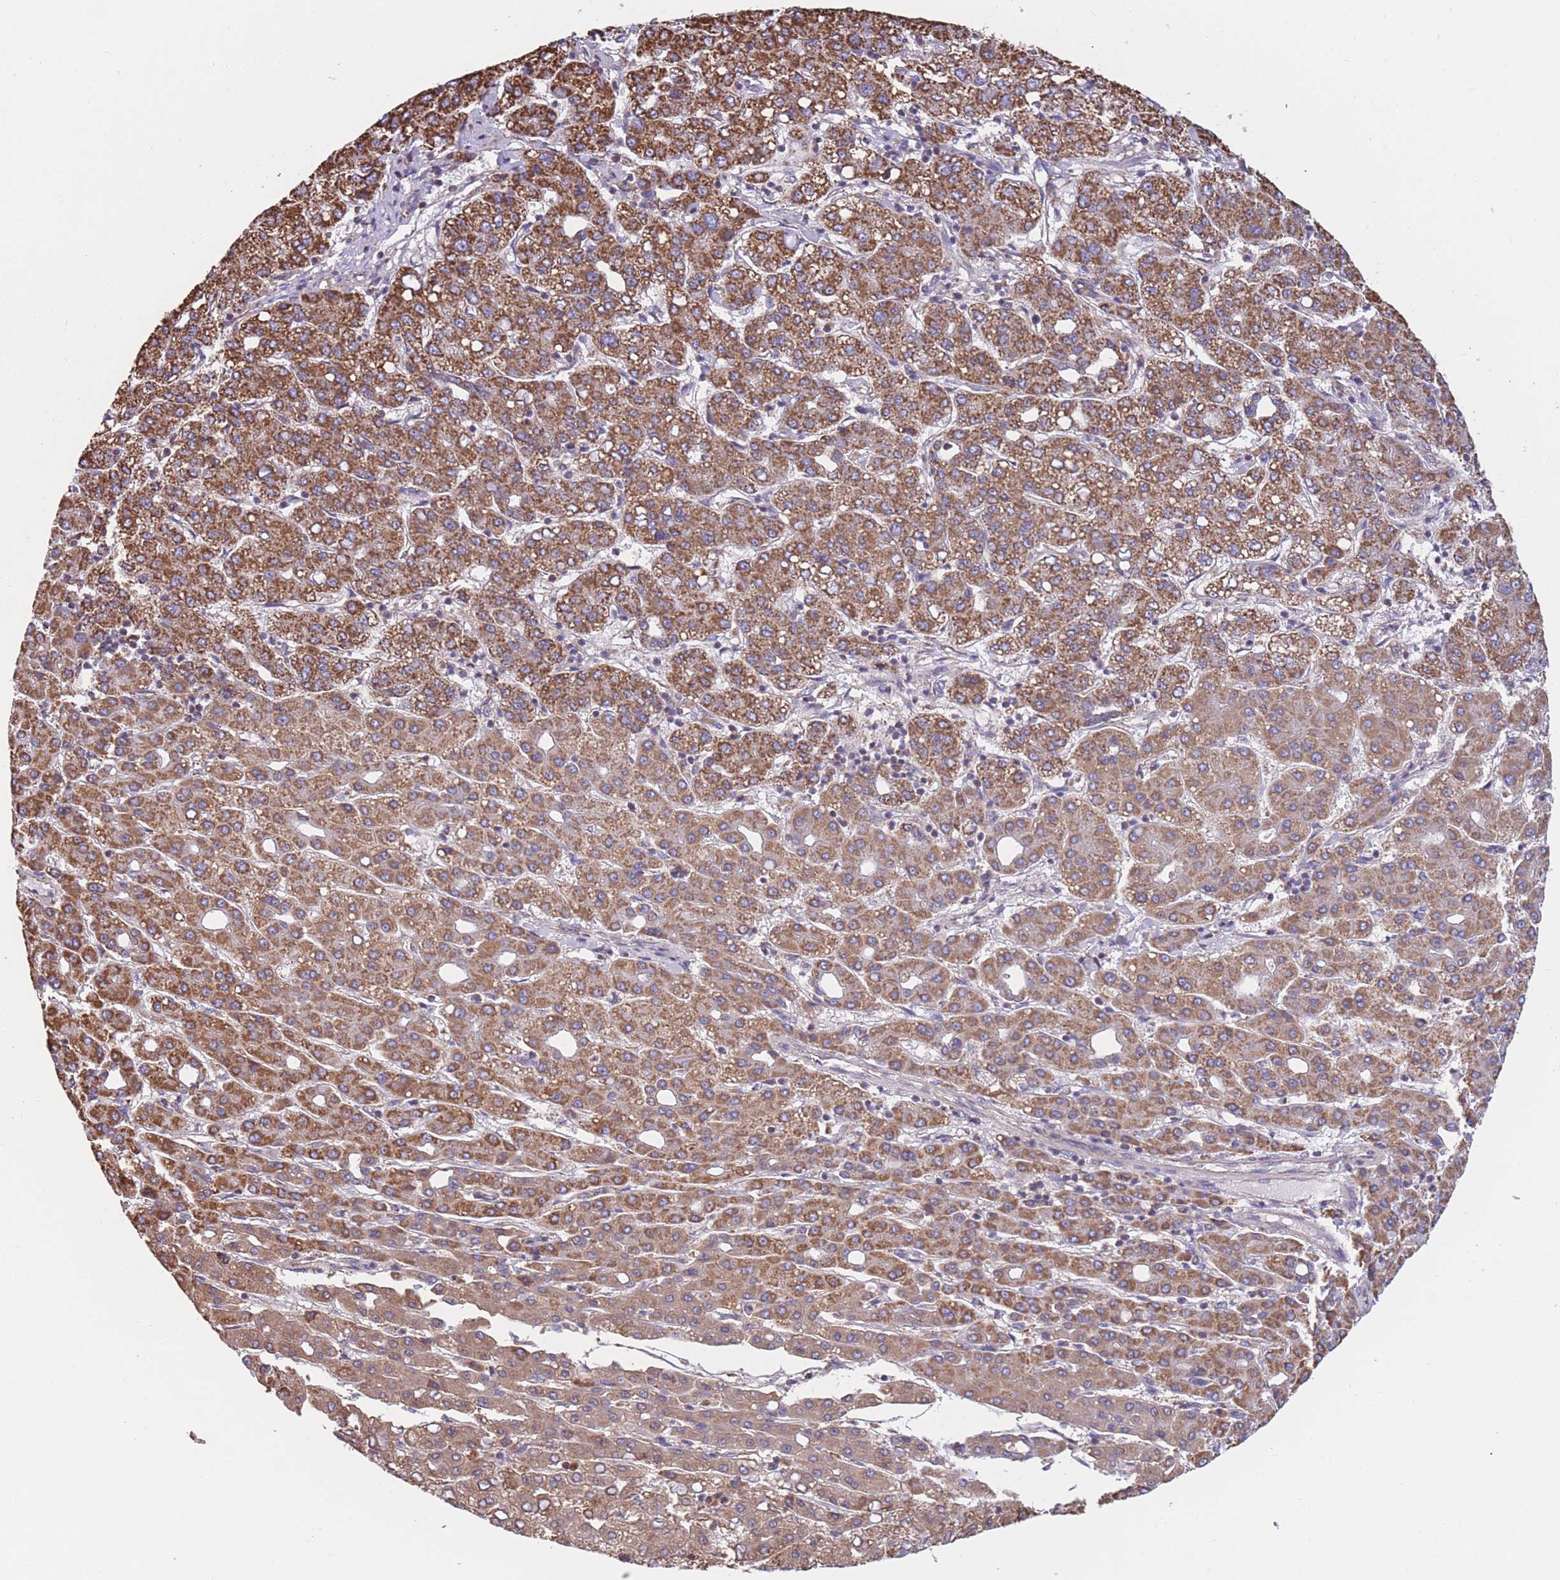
{"staining": {"intensity": "moderate", "quantity": ">75%", "location": "cytoplasmic/membranous"}, "tissue": "liver cancer", "cell_type": "Tumor cells", "image_type": "cancer", "snomed": [{"axis": "morphology", "description": "Carcinoma, Hepatocellular, NOS"}, {"axis": "topography", "description": "Liver"}], "caption": "This is an image of immunohistochemistry (IHC) staining of liver cancer (hepatocellular carcinoma), which shows moderate staining in the cytoplasmic/membranous of tumor cells.", "gene": "FKBP8", "patient": {"sex": "male", "age": 65}}